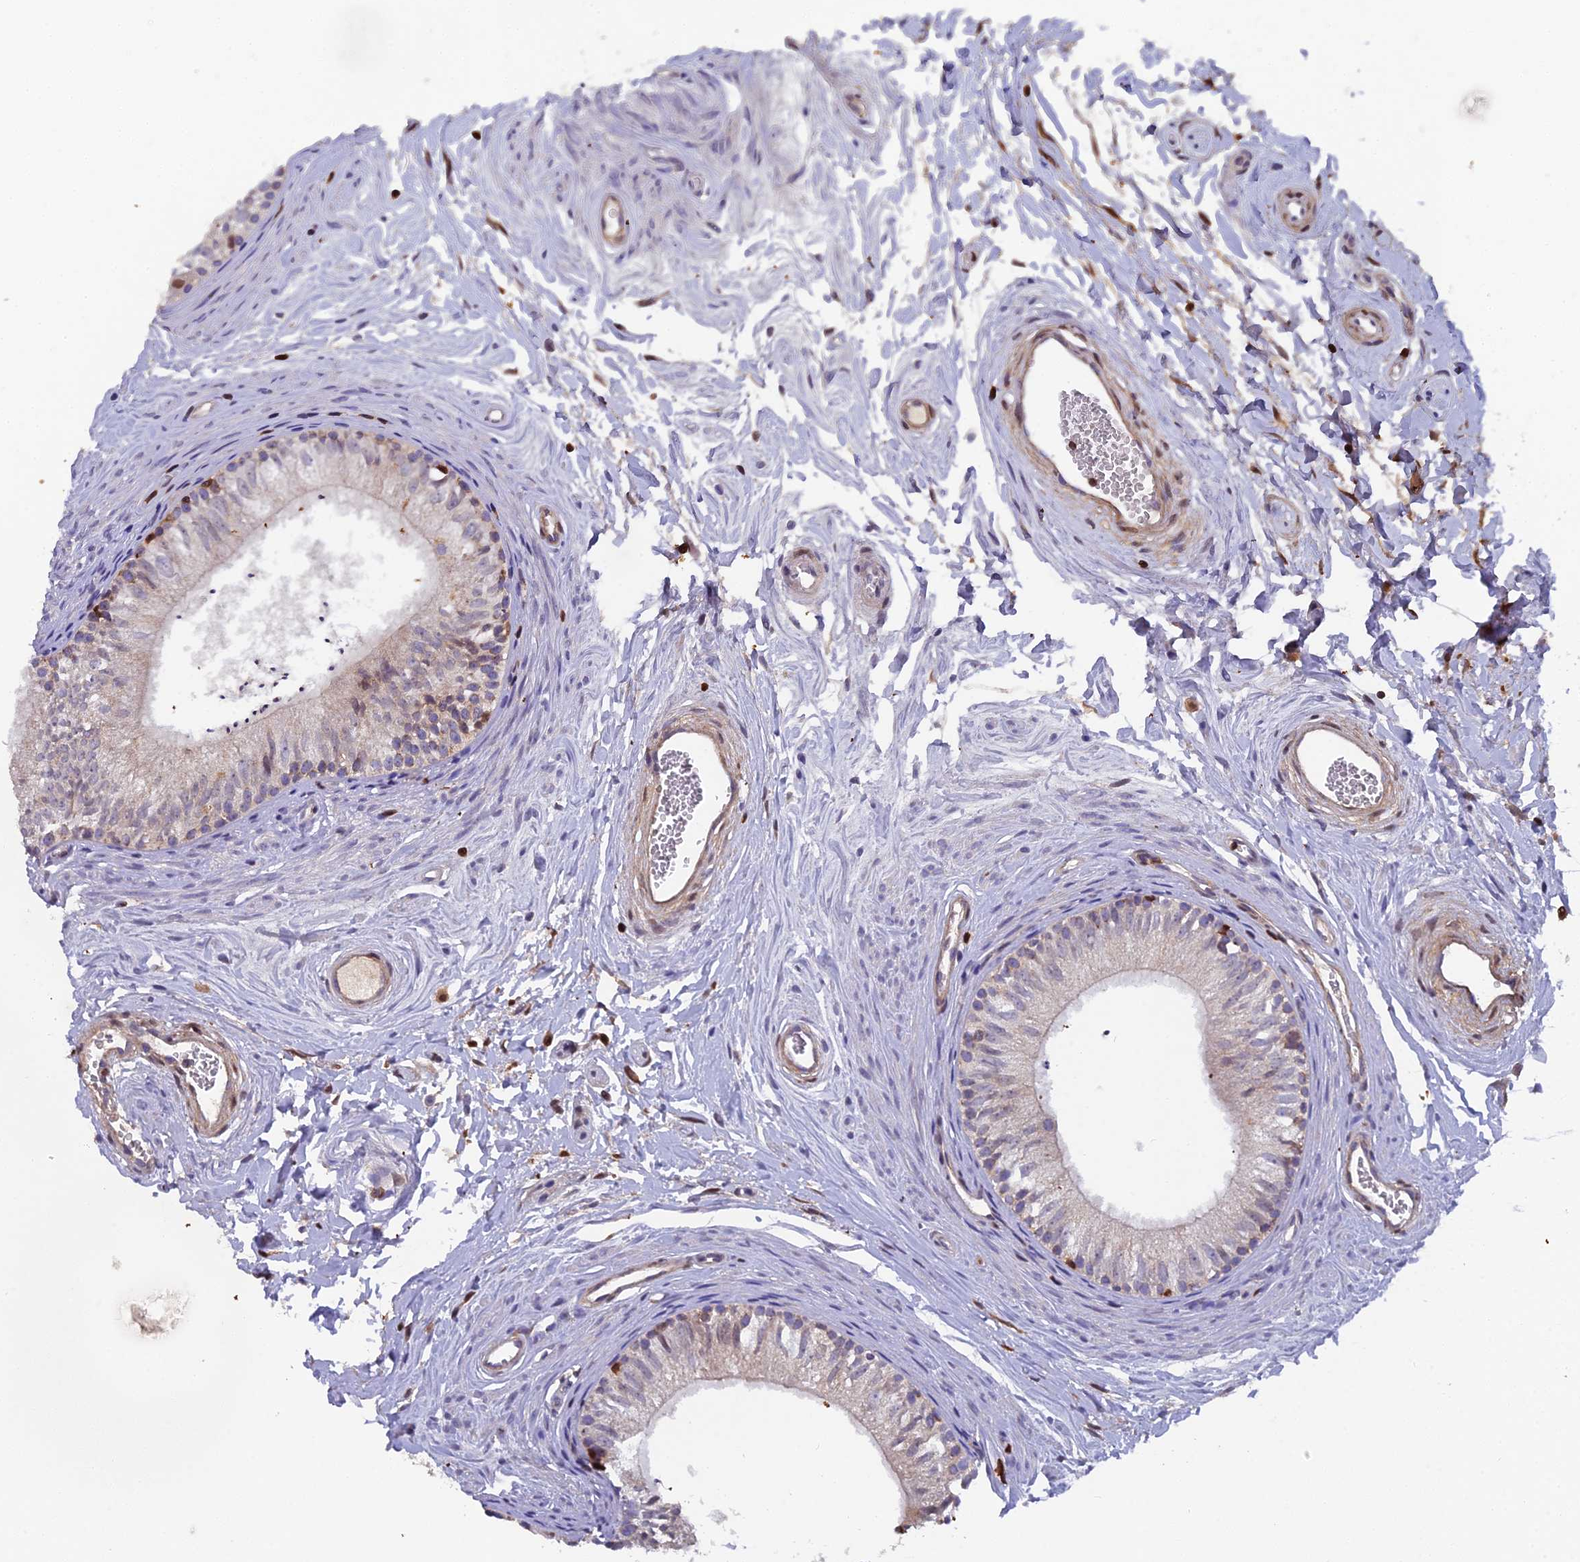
{"staining": {"intensity": "weak", "quantity": "25%-75%", "location": "cytoplasmic/membranous"}, "tissue": "epididymis", "cell_type": "Glandular cells", "image_type": "normal", "snomed": [{"axis": "morphology", "description": "Normal tissue, NOS"}, {"axis": "topography", "description": "Epididymis"}], "caption": "IHC micrograph of benign human epididymis stained for a protein (brown), which demonstrates low levels of weak cytoplasmic/membranous expression in approximately 25%-75% of glandular cells.", "gene": "GALK2", "patient": {"sex": "male", "age": 56}}